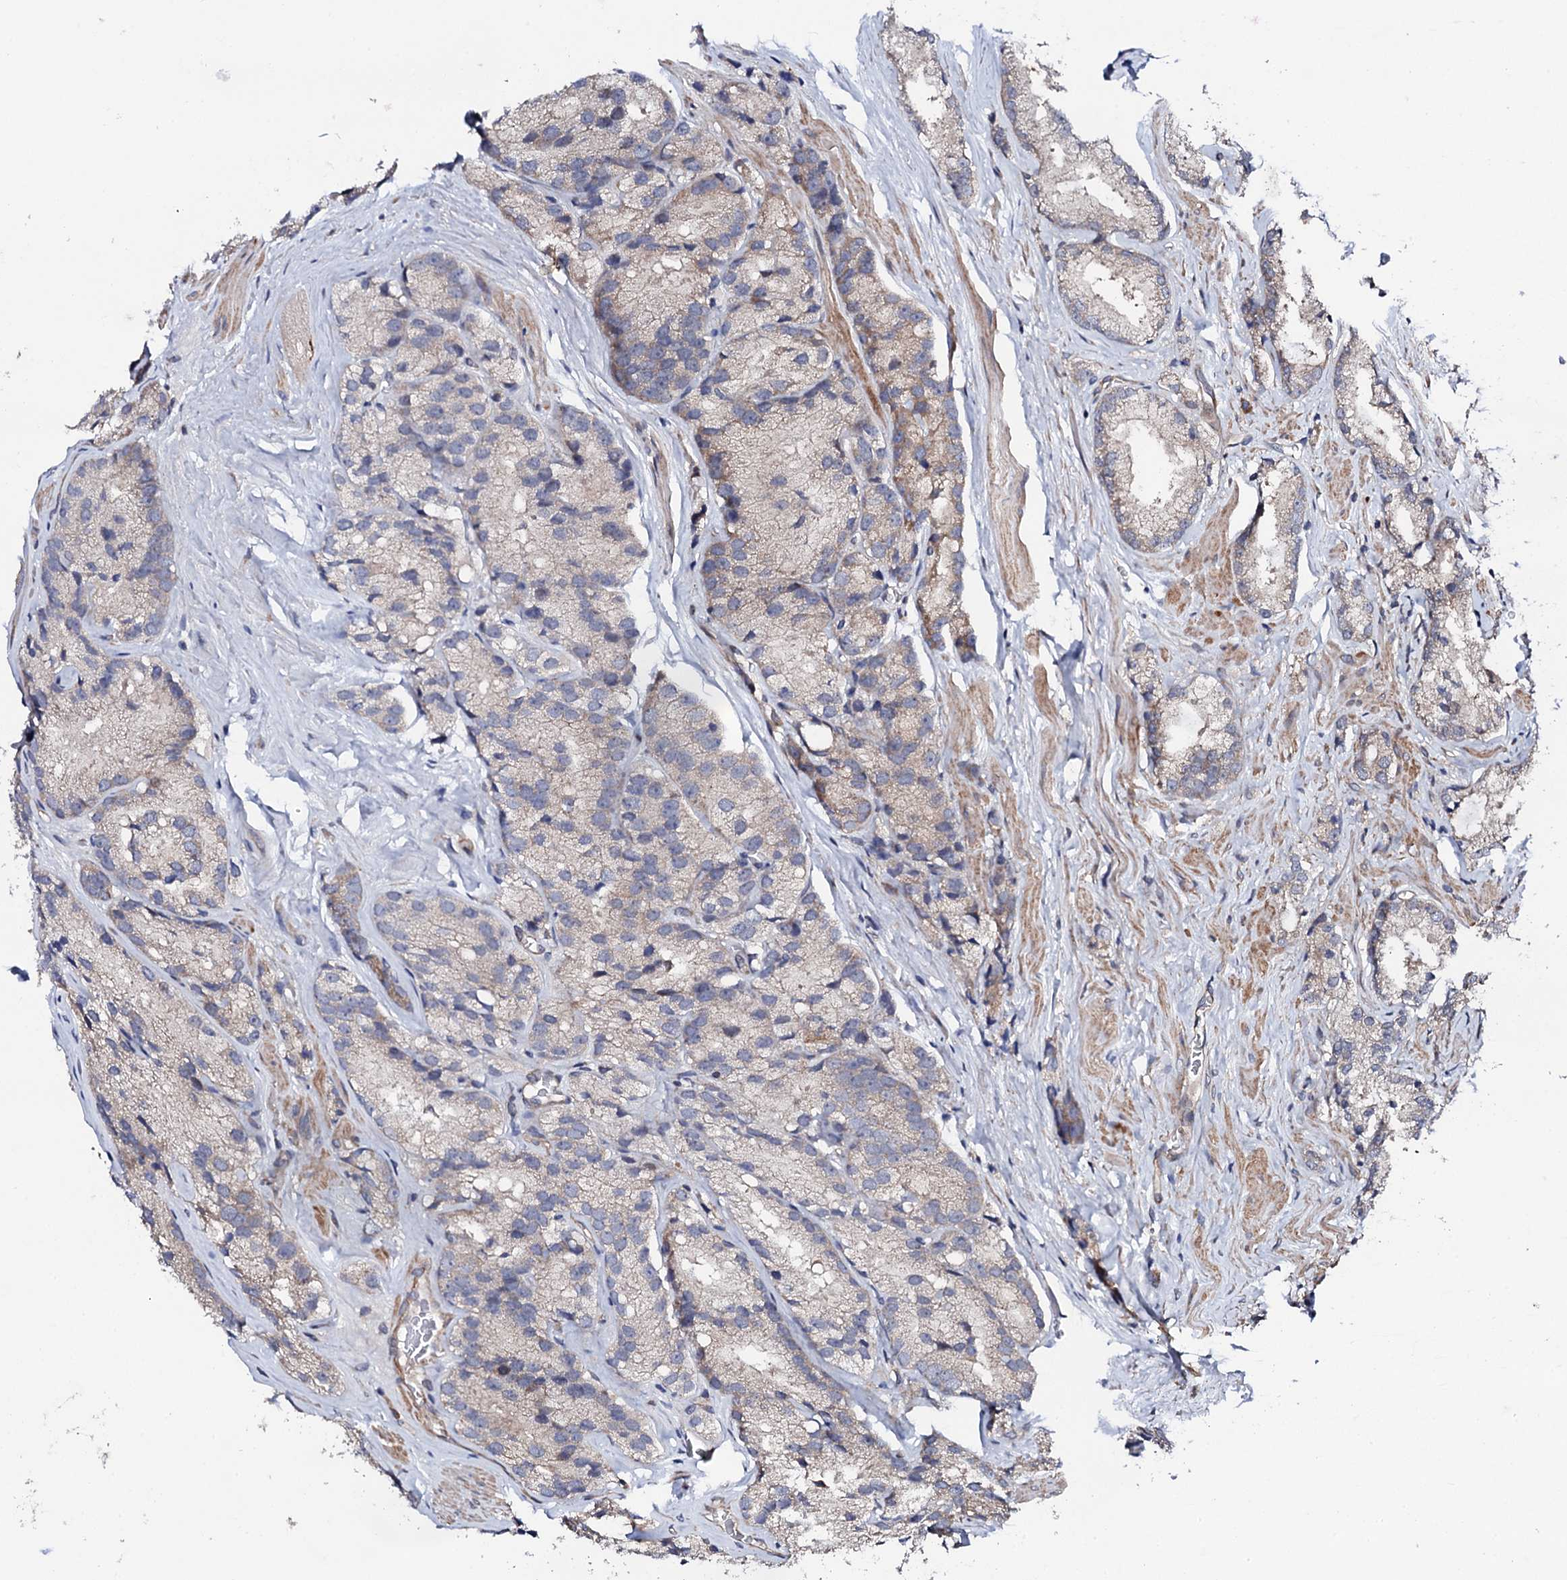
{"staining": {"intensity": "negative", "quantity": "none", "location": "none"}, "tissue": "prostate cancer", "cell_type": "Tumor cells", "image_type": "cancer", "snomed": [{"axis": "morphology", "description": "Adenocarcinoma, High grade"}, {"axis": "topography", "description": "Prostate"}], "caption": "A micrograph of prostate cancer stained for a protein reveals no brown staining in tumor cells.", "gene": "CIAO2A", "patient": {"sex": "male", "age": 66}}